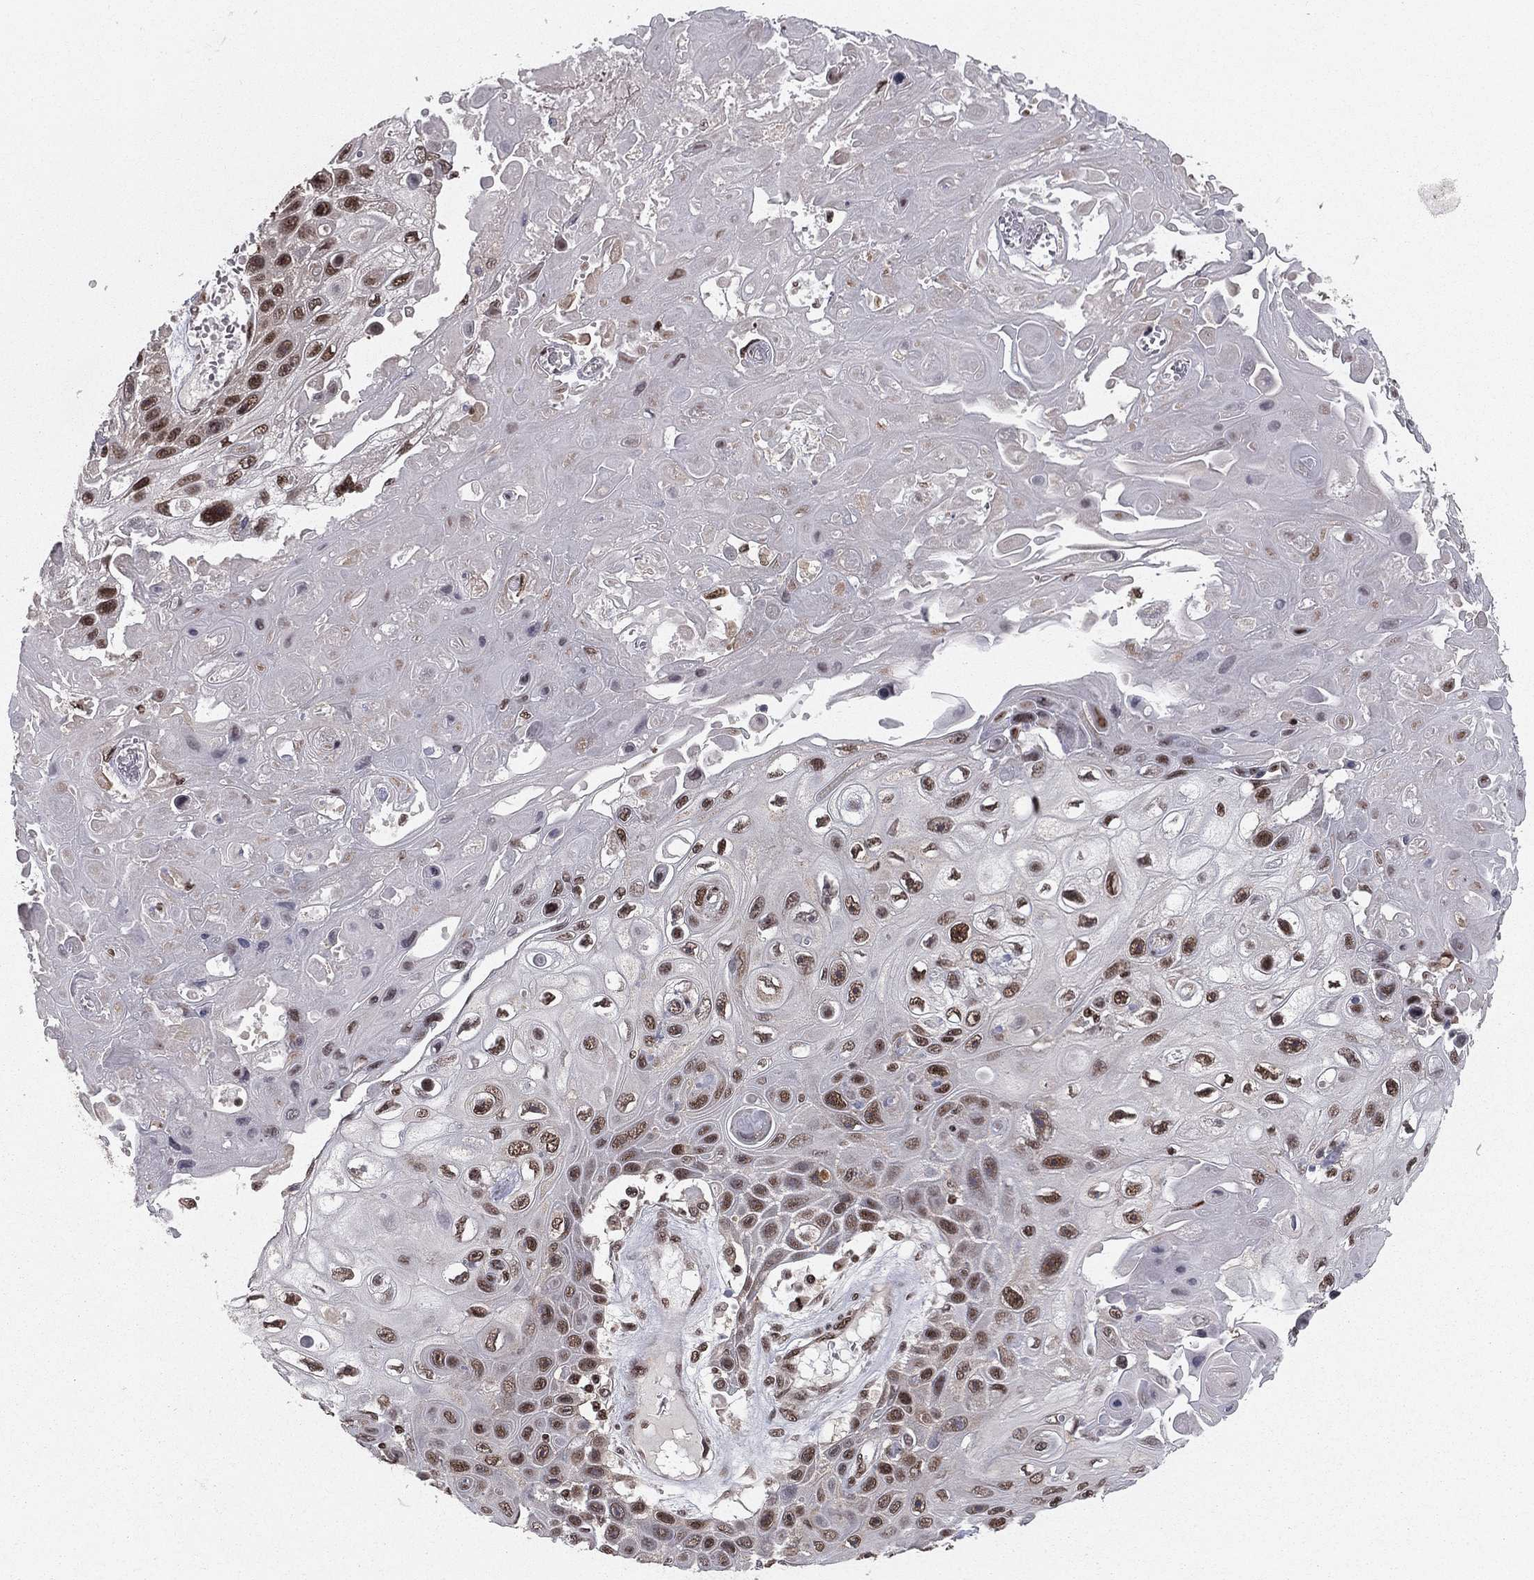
{"staining": {"intensity": "strong", "quantity": ">75%", "location": "nuclear"}, "tissue": "skin cancer", "cell_type": "Tumor cells", "image_type": "cancer", "snomed": [{"axis": "morphology", "description": "Squamous cell carcinoma, NOS"}, {"axis": "topography", "description": "Skin"}], "caption": "An image of human squamous cell carcinoma (skin) stained for a protein shows strong nuclear brown staining in tumor cells.", "gene": "NFYB", "patient": {"sex": "male", "age": 82}}